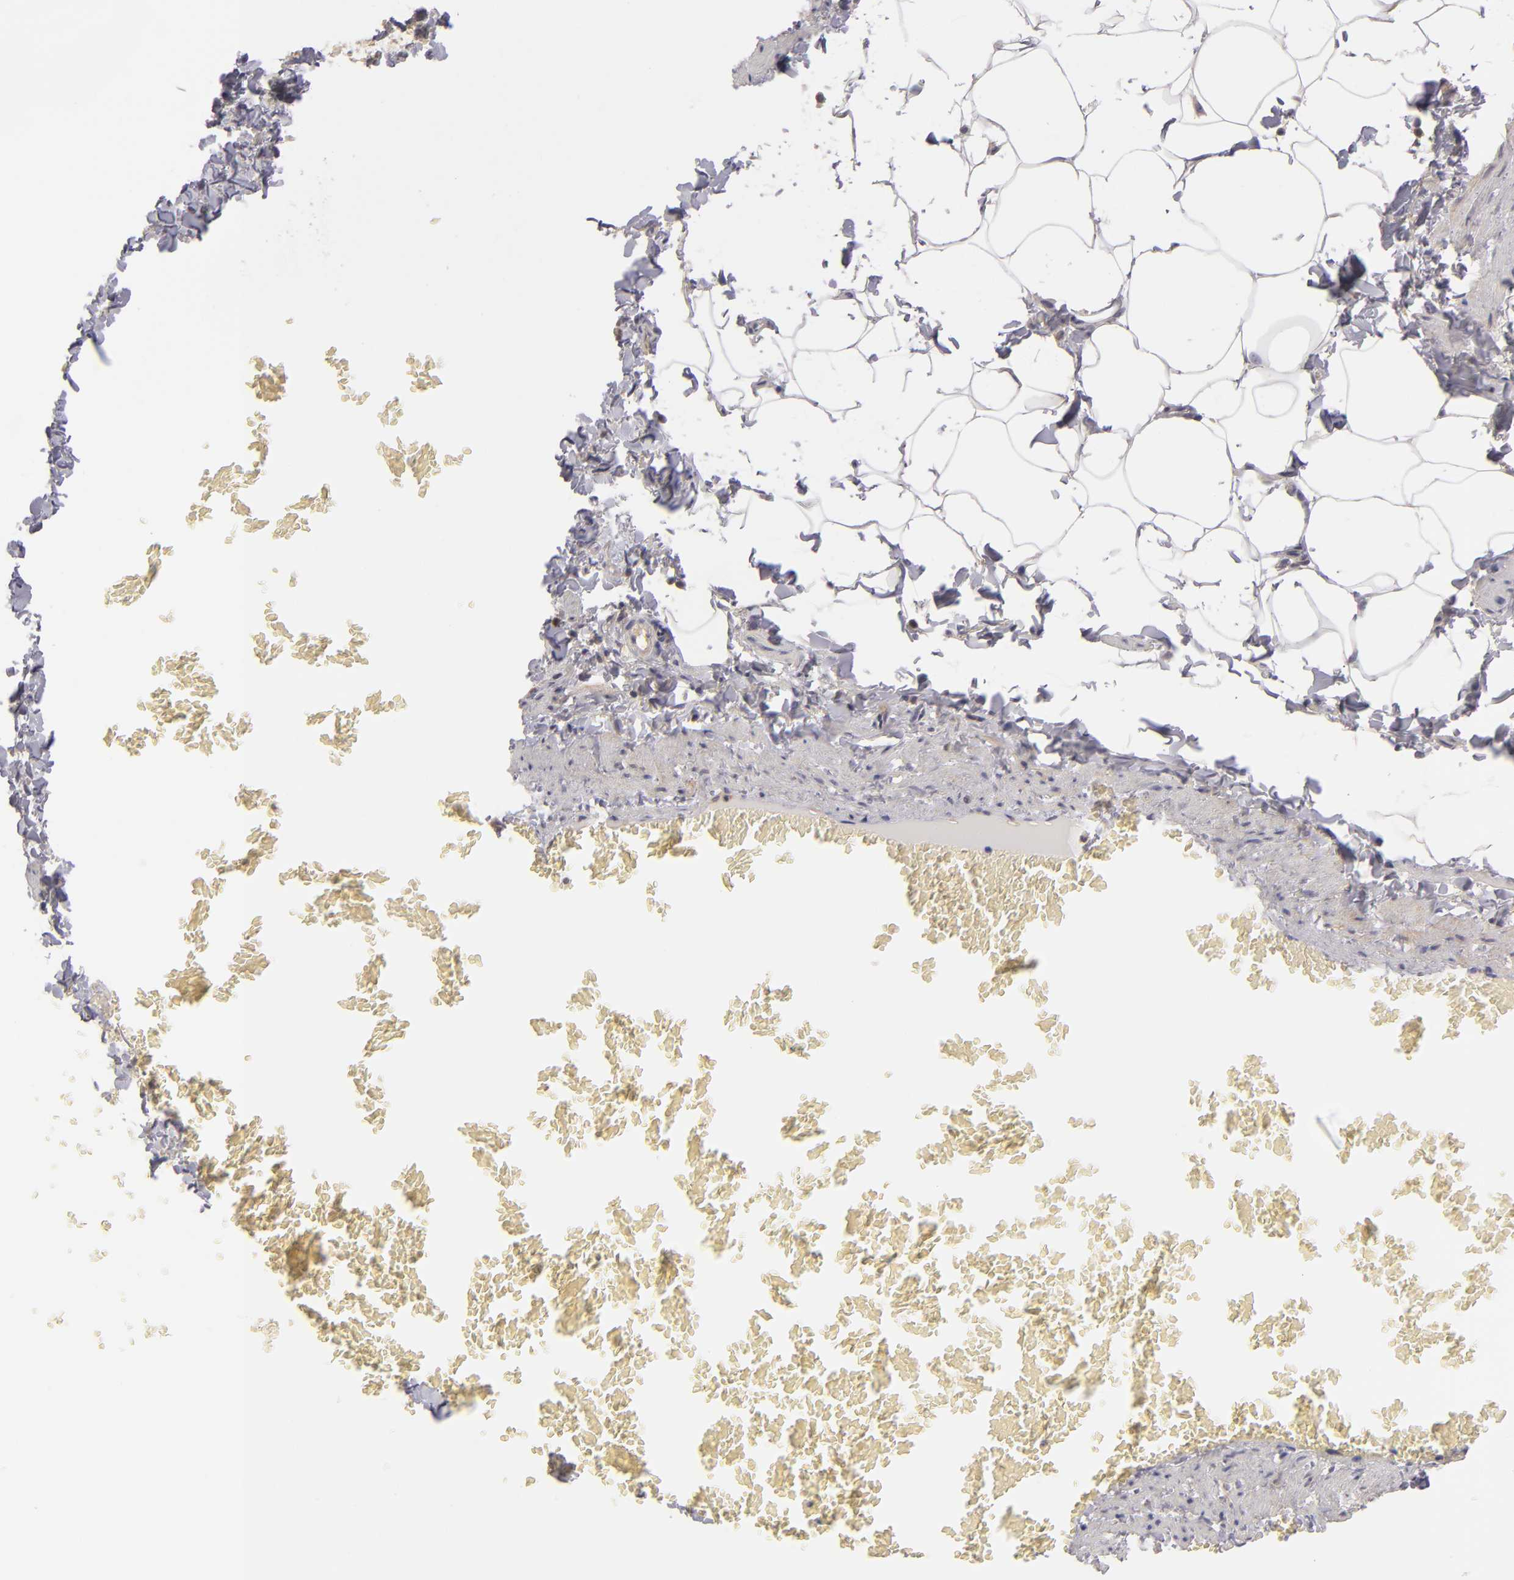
{"staining": {"intensity": "negative", "quantity": "none", "location": "none"}, "tissue": "adipose tissue", "cell_type": "Adipocytes", "image_type": "normal", "snomed": [{"axis": "morphology", "description": "Normal tissue, NOS"}, {"axis": "topography", "description": "Vascular tissue"}], "caption": "The histopathology image exhibits no significant staining in adipocytes of adipose tissue.", "gene": "MMP10", "patient": {"sex": "male", "age": 41}}